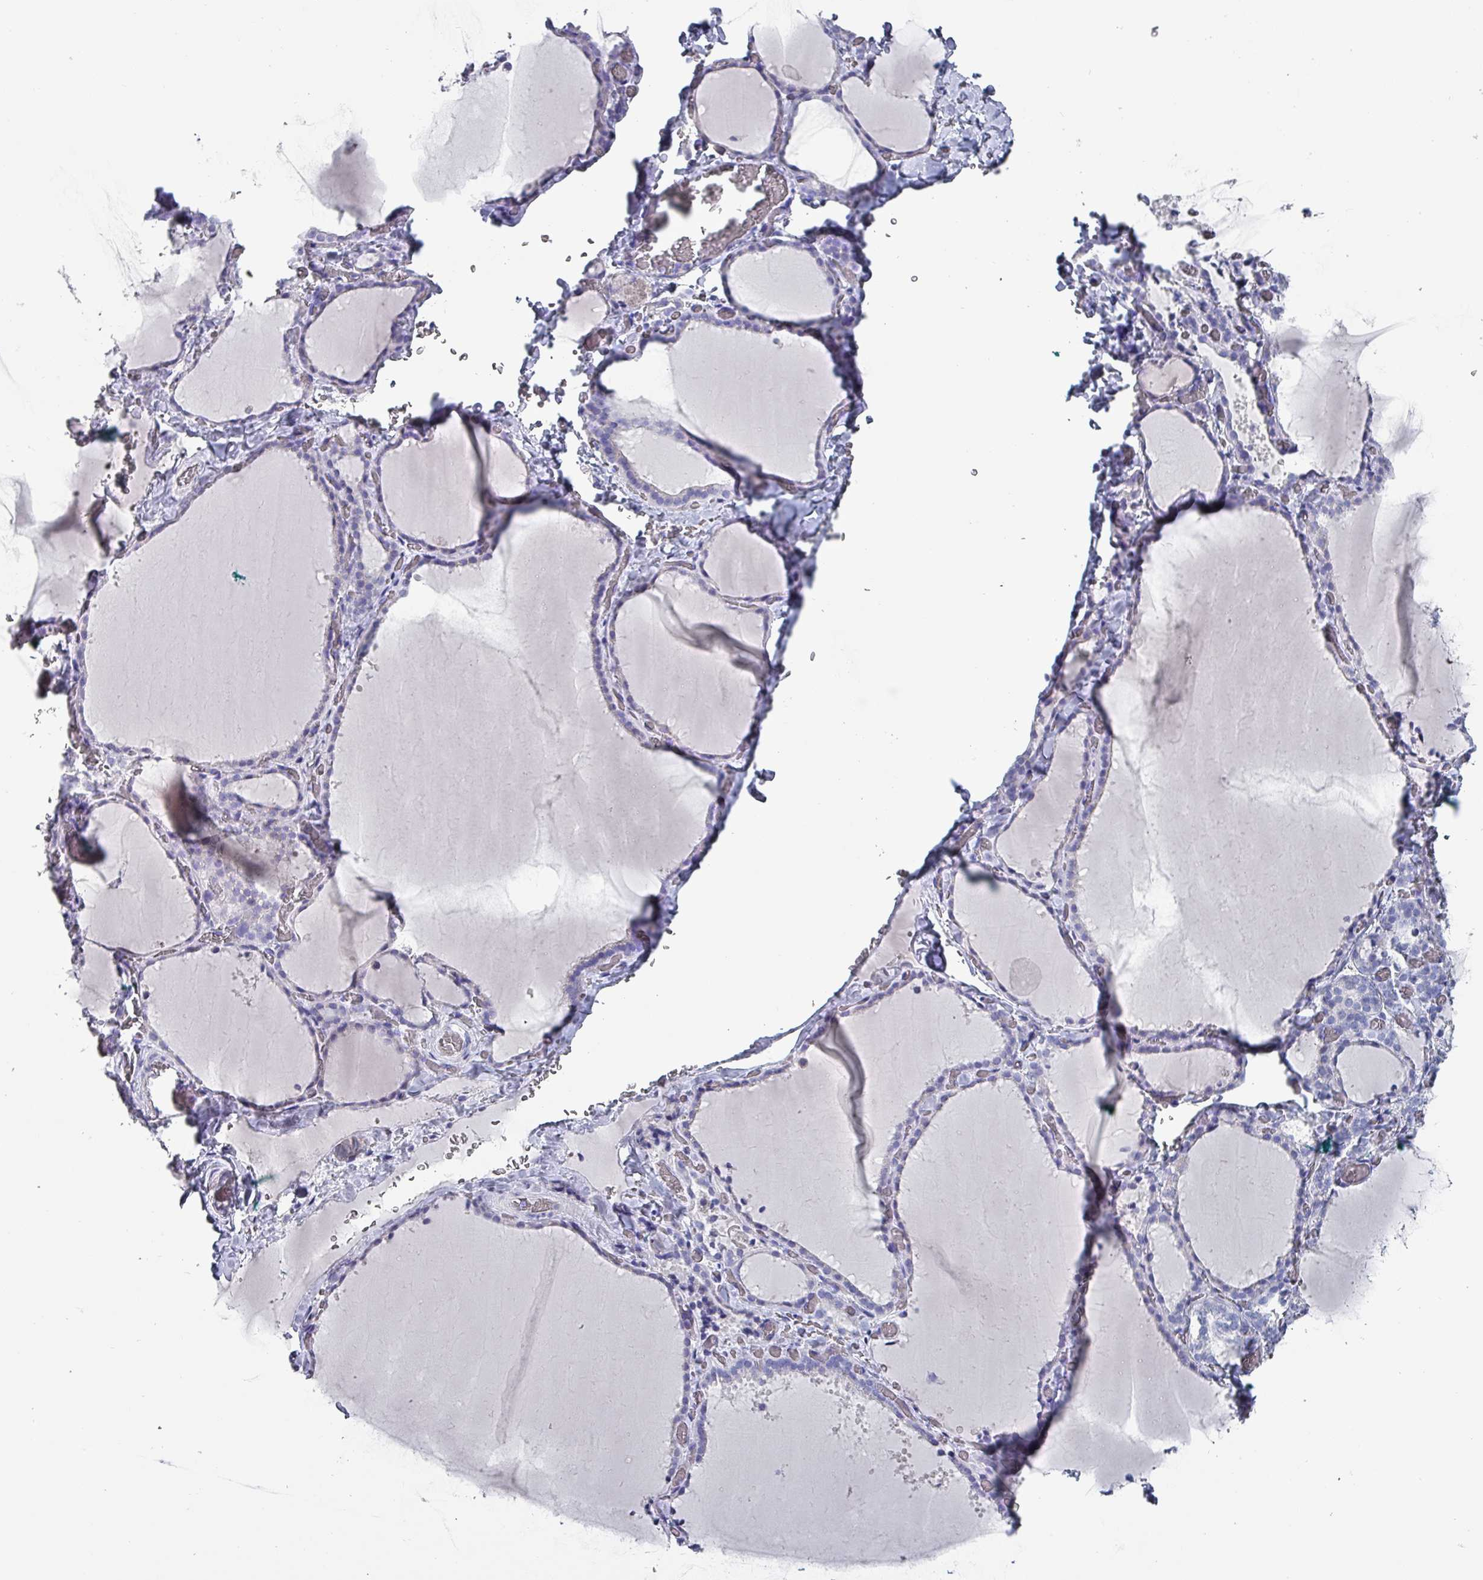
{"staining": {"intensity": "negative", "quantity": "none", "location": "none"}, "tissue": "thyroid gland", "cell_type": "Glandular cells", "image_type": "normal", "snomed": [{"axis": "morphology", "description": "Normal tissue, NOS"}, {"axis": "topography", "description": "Thyroid gland"}], "caption": "Unremarkable thyroid gland was stained to show a protein in brown. There is no significant staining in glandular cells. Nuclei are stained in blue.", "gene": "INS", "patient": {"sex": "female", "age": 22}}